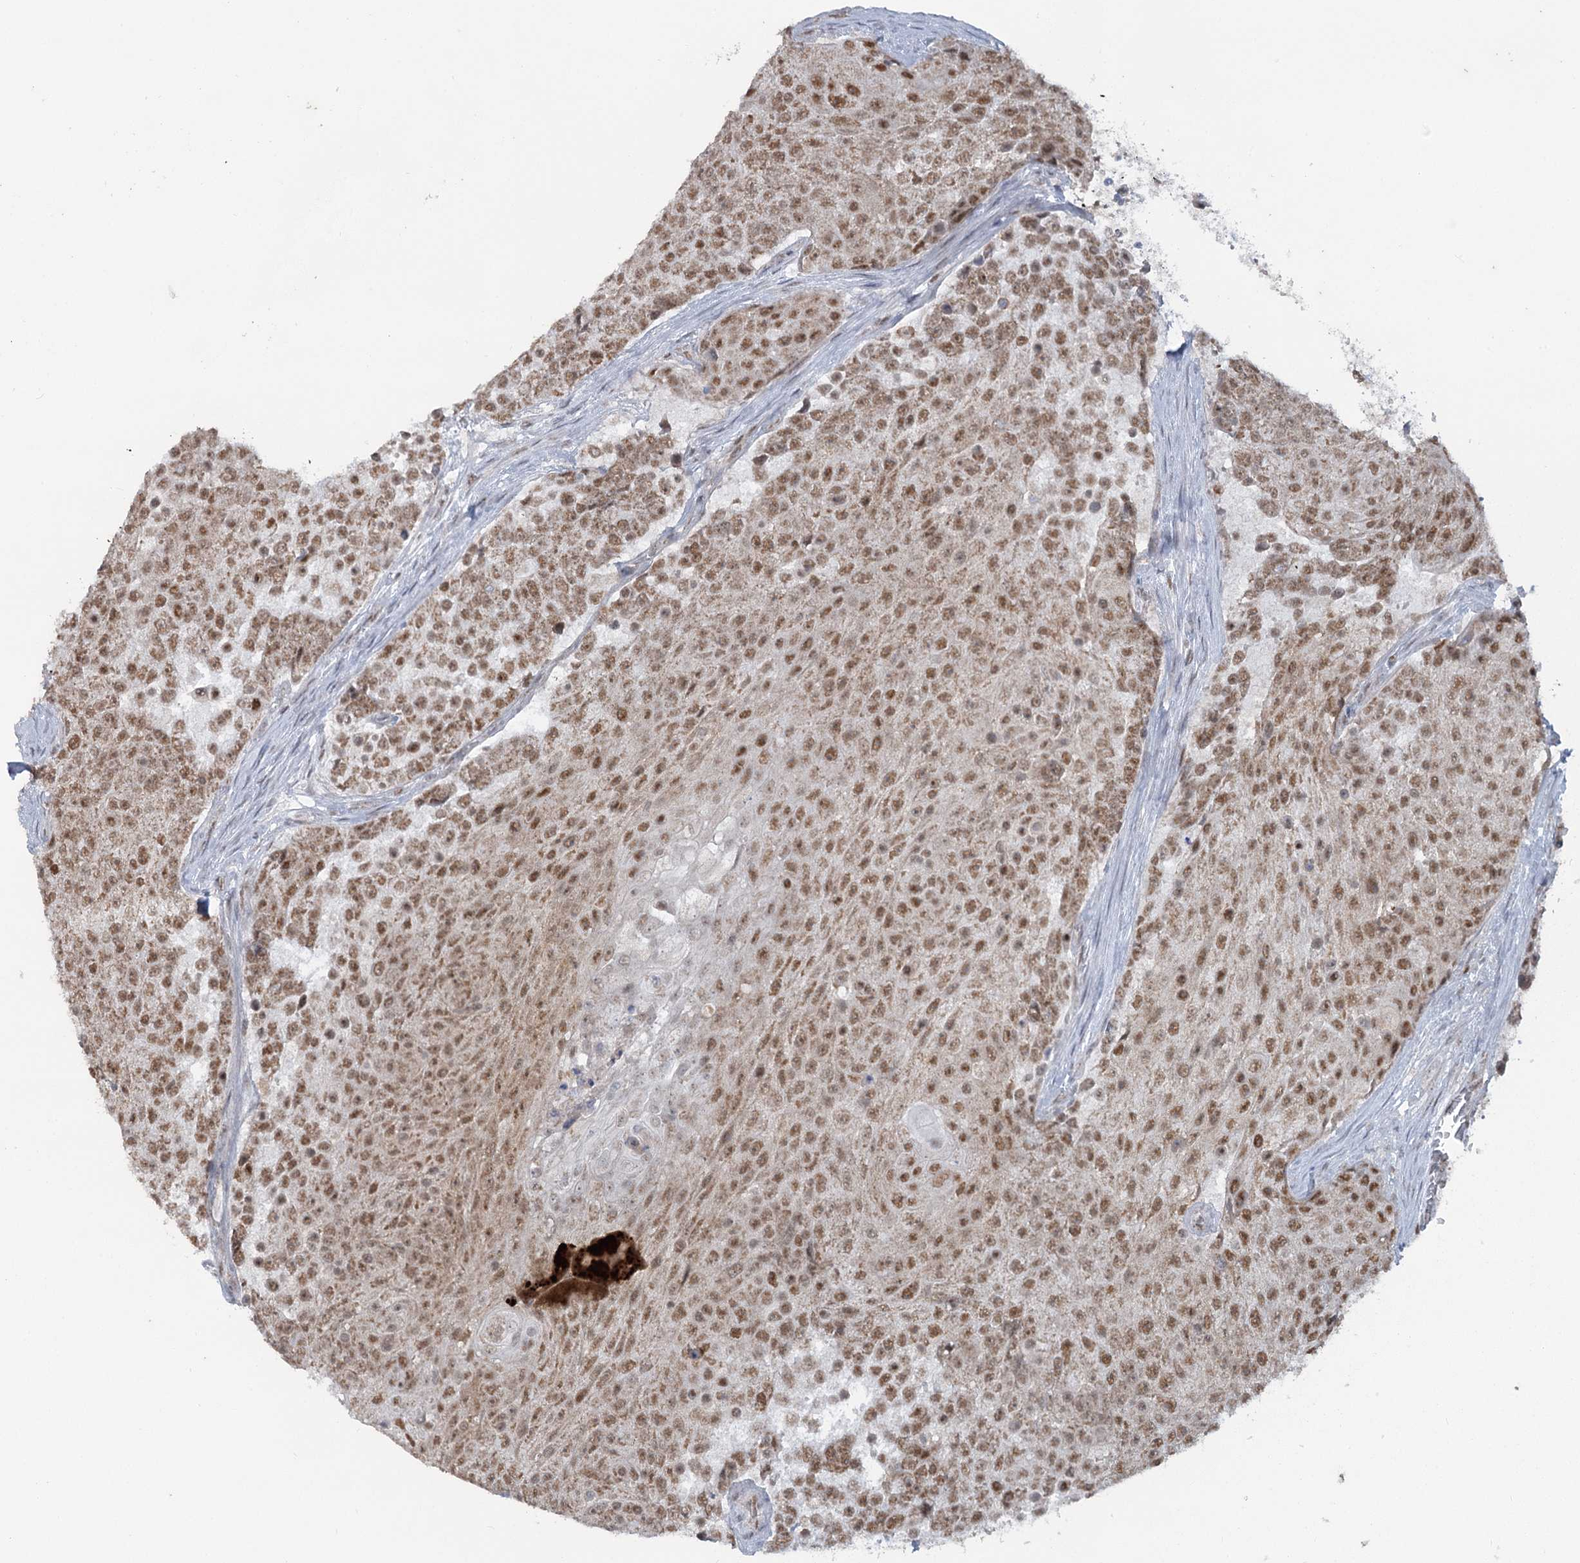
{"staining": {"intensity": "moderate", "quantity": ">75%", "location": "cytoplasmic/membranous,nuclear"}, "tissue": "urothelial cancer", "cell_type": "Tumor cells", "image_type": "cancer", "snomed": [{"axis": "morphology", "description": "Urothelial carcinoma, High grade"}, {"axis": "topography", "description": "Urinary bladder"}], "caption": "The image displays immunohistochemical staining of urothelial cancer. There is moderate cytoplasmic/membranous and nuclear staining is present in about >75% of tumor cells. The protein is shown in brown color, while the nuclei are stained blue.", "gene": "MTG1", "patient": {"sex": "female", "age": 63}}